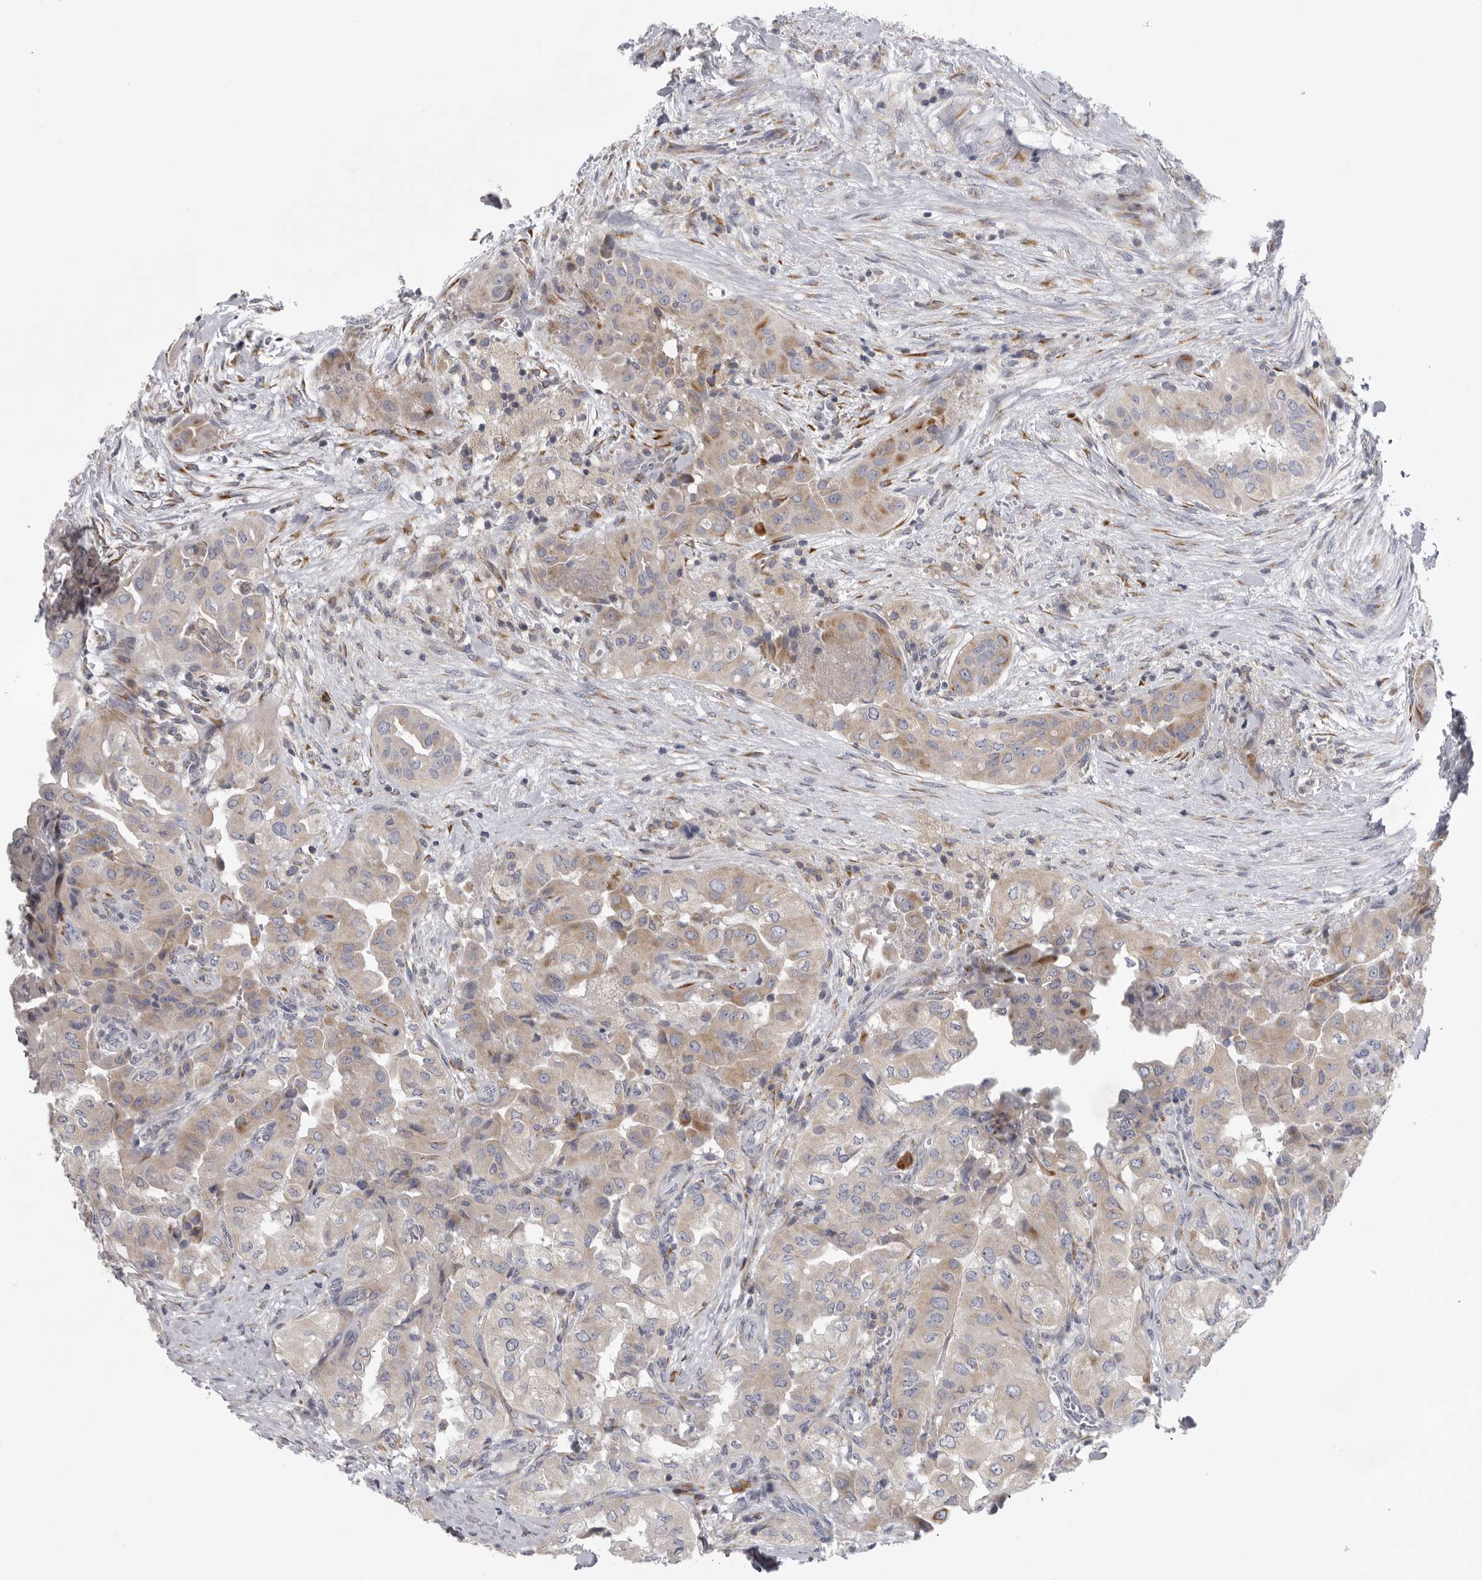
{"staining": {"intensity": "weak", "quantity": "25%-75%", "location": "cytoplasmic/membranous"}, "tissue": "thyroid cancer", "cell_type": "Tumor cells", "image_type": "cancer", "snomed": [{"axis": "morphology", "description": "Papillary adenocarcinoma, NOS"}, {"axis": "topography", "description": "Thyroid gland"}], "caption": "IHC of papillary adenocarcinoma (thyroid) reveals low levels of weak cytoplasmic/membranous staining in approximately 25%-75% of tumor cells.", "gene": "USP24", "patient": {"sex": "female", "age": 59}}